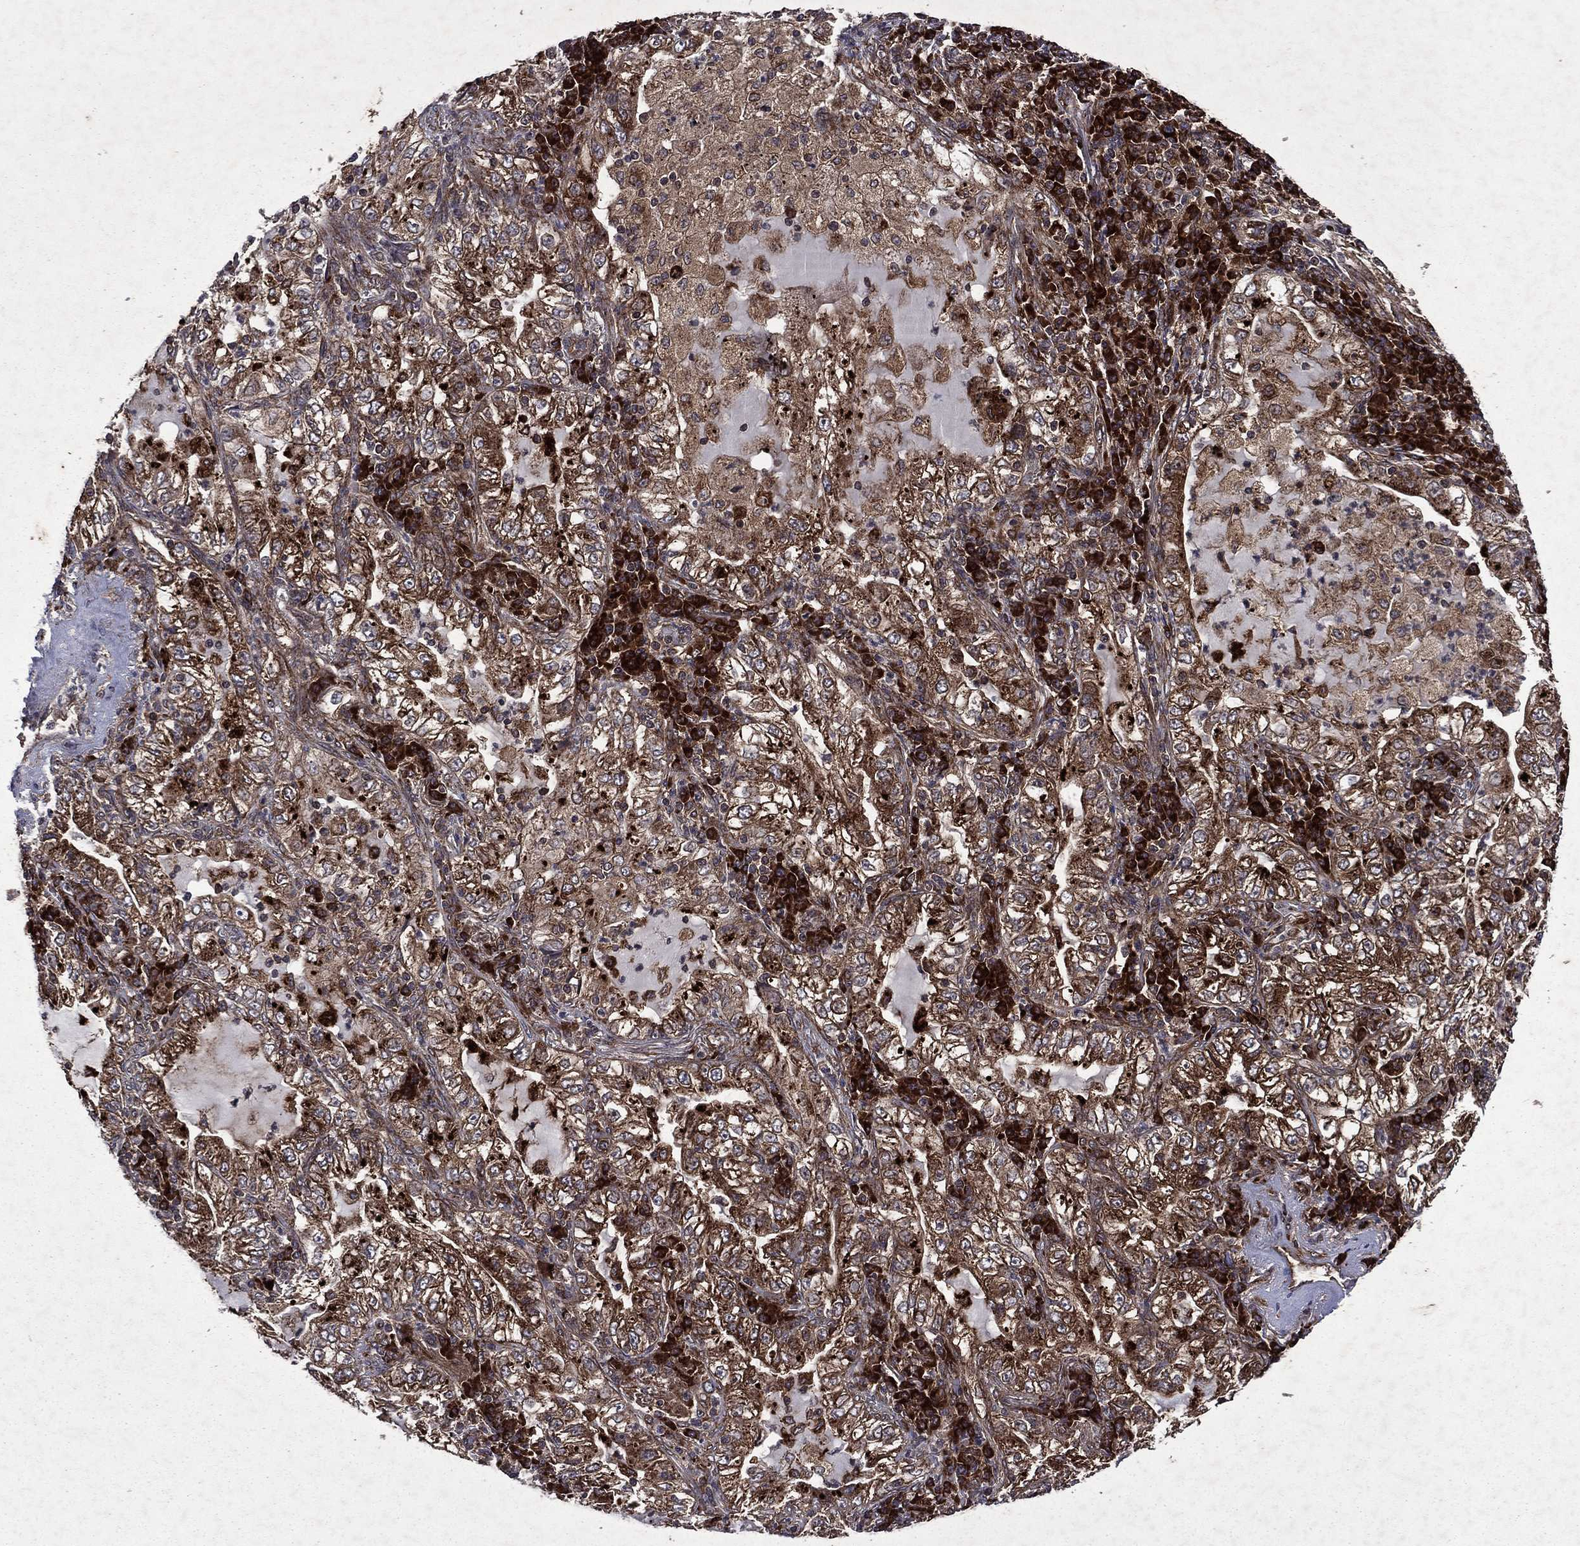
{"staining": {"intensity": "moderate", "quantity": ">75%", "location": "cytoplasmic/membranous"}, "tissue": "lung cancer", "cell_type": "Tumor cells", "image_type": "cancer", "snomed": [{"axis": "morphology", "description": "Adenocarcinoma, NOS"}, {"axis": "topography", "description": "Lung"}], "caption": "Immunohistochemical staining of human lung cancer (adenocarcinoma) shows medium levels of moderate cytoplasmic/membranous expression in about >75% of tumor cells.", "gene": "EIF2B4", "patient": {"sex": "female", "age": 73}}